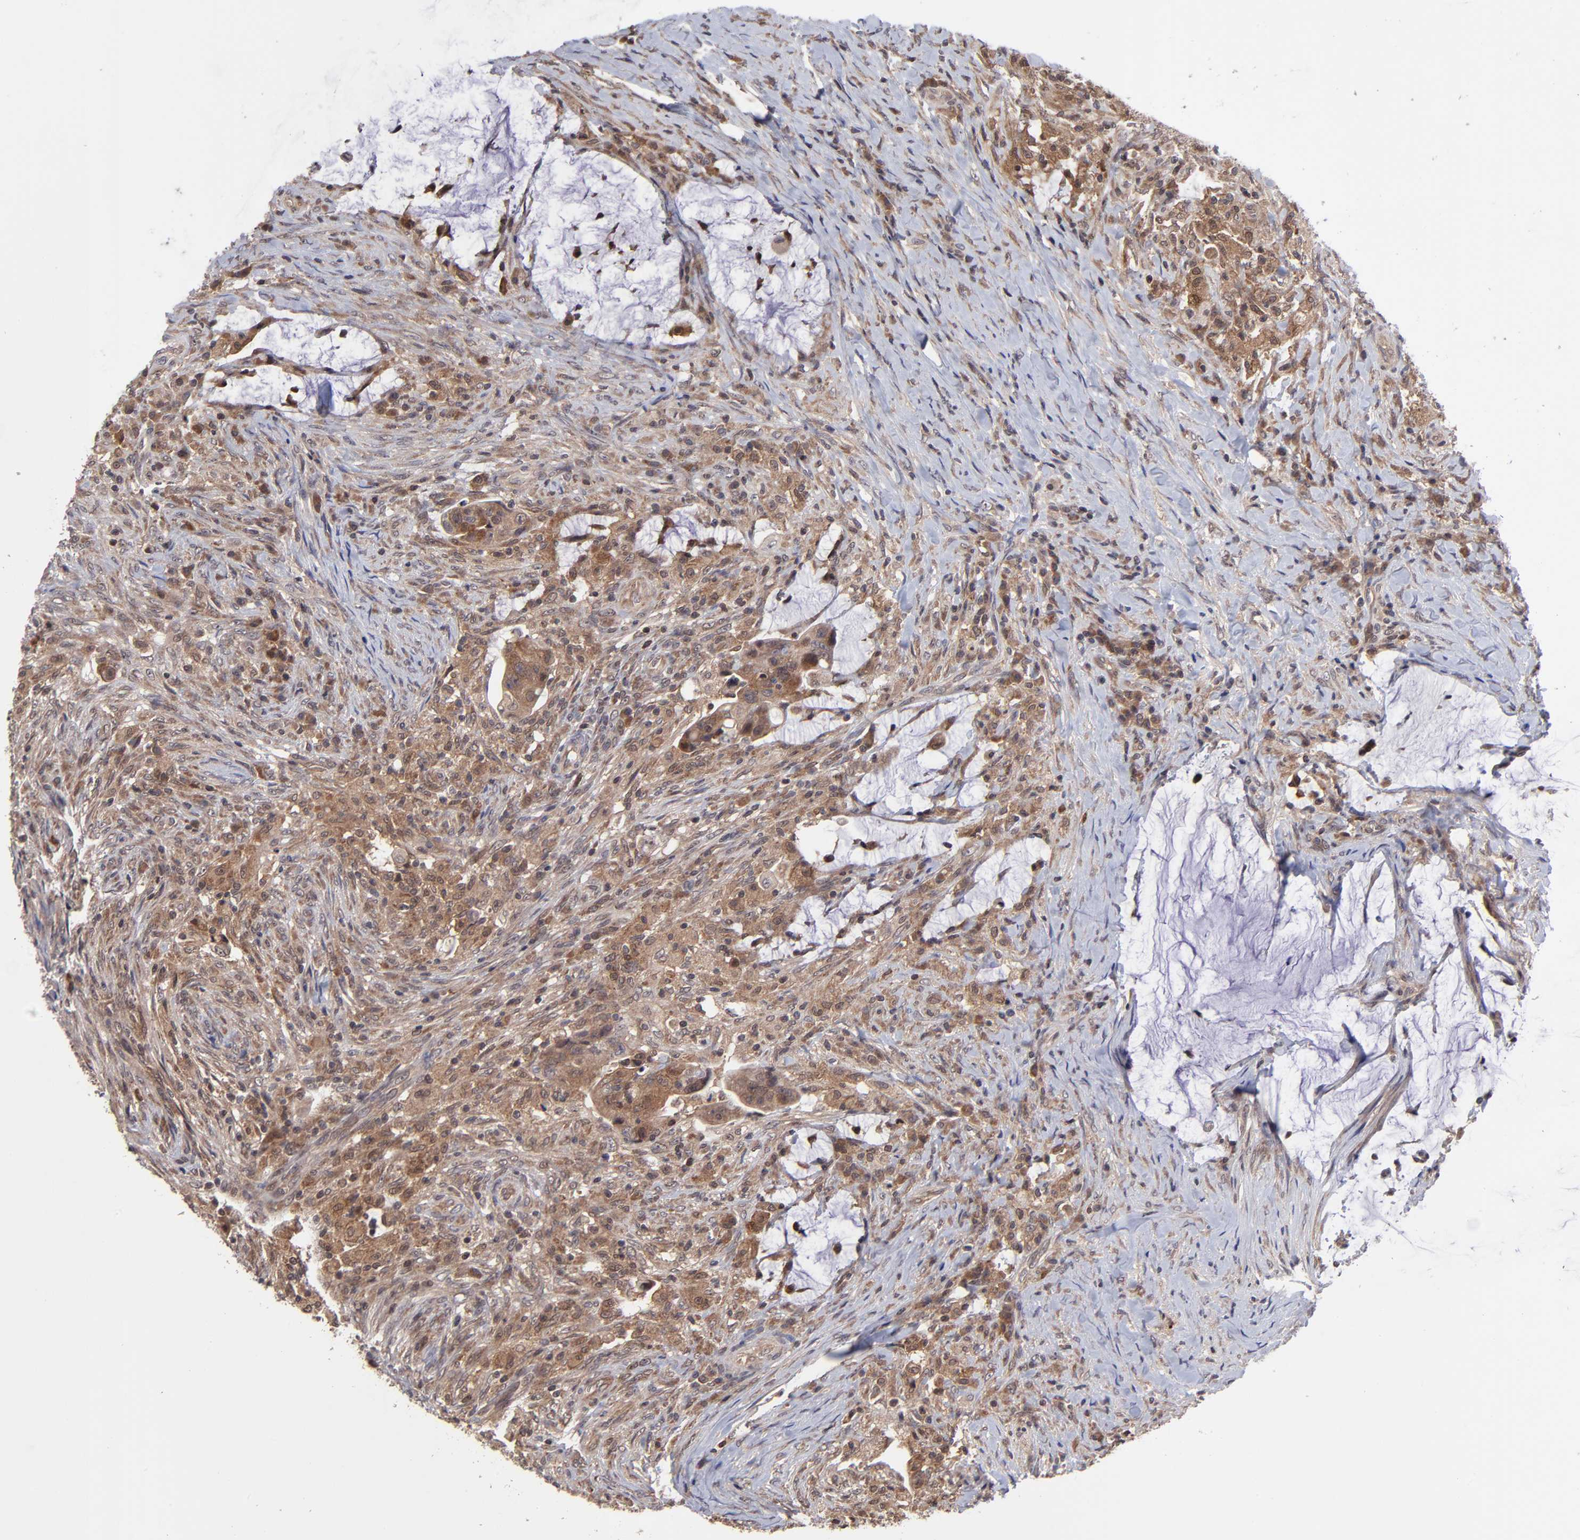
{"staining": {"intensity": "moderate", "quantity": ">75%", "location": "cytoplasmic/membranous"}, "tissue": "colorectal cancer", "cell_type": "Tumor cells", "image_type": "cancer", "snomed": [{"axis": "morphology", "description": "Adenocarcinoma, NOS"}, {"axis": "topography", "description": "Rectum"}], "caption": "Protein staining by immunohistochemistry shows moderate cytoplasmic/membranous expression in about >75% of tumor cells in colorectal cancer.", "gene": "UBE2L6", "patient": {"sex": "female", "age": 71}}